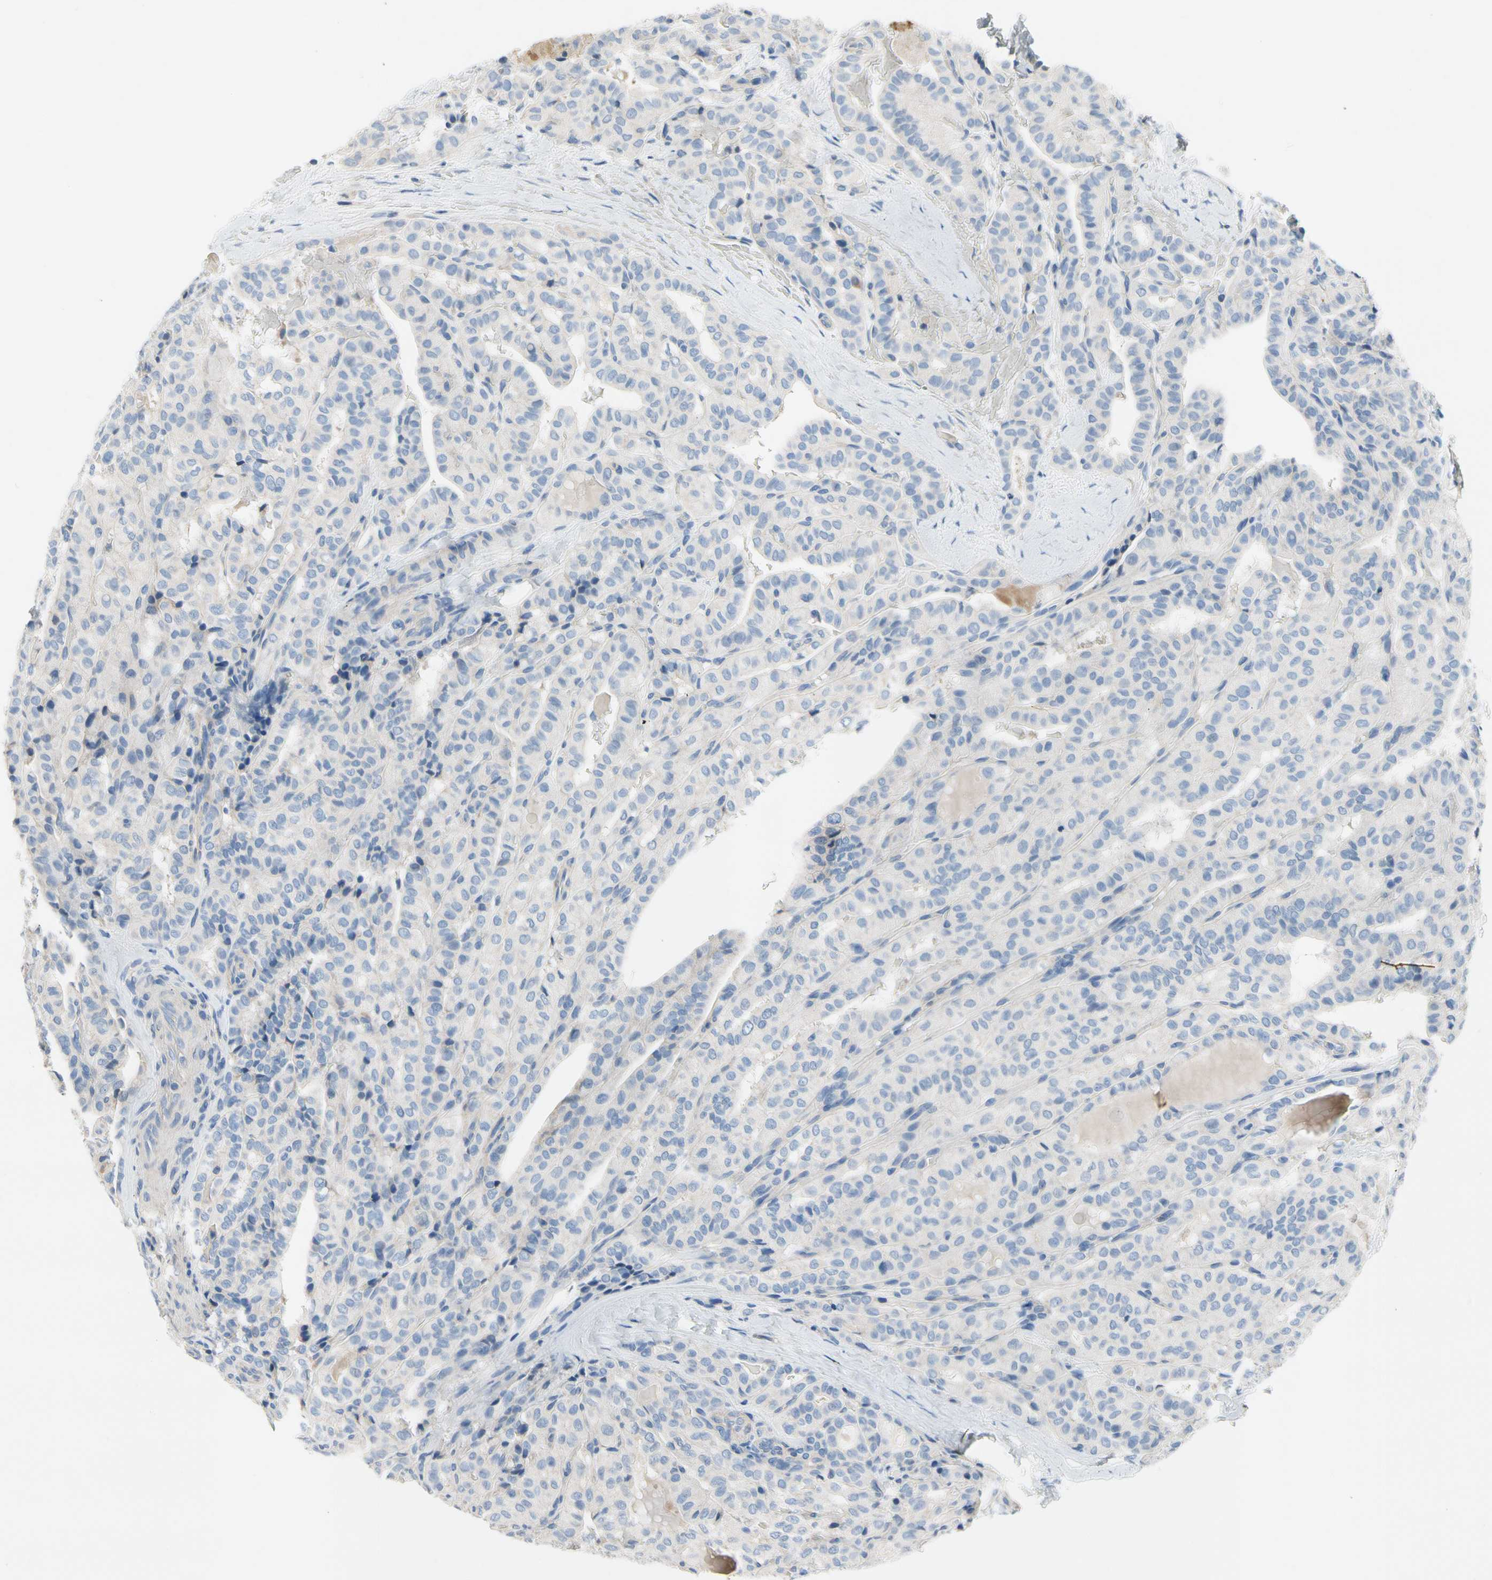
{"staining": {"intensity": "negative", "quantity": "none", "location": "none"}, "tissue": "thyroid cancer", "cell_type": "Tumor cells", "image_type": "cancer", "snomed": [{"axis": "morphology", "description": "Papillary adenocarcinoma, NOS"}, {"axis": "topography", "description": "Thyroid gland"}], "caption": "High power microscopy photomicrograph of an immunohistochemistry photomicrograph of thyroid cancer, revealing no significant staining in tumor cells.", "gene": "CA14", "patient": {"sex": "male", "age": 77}}